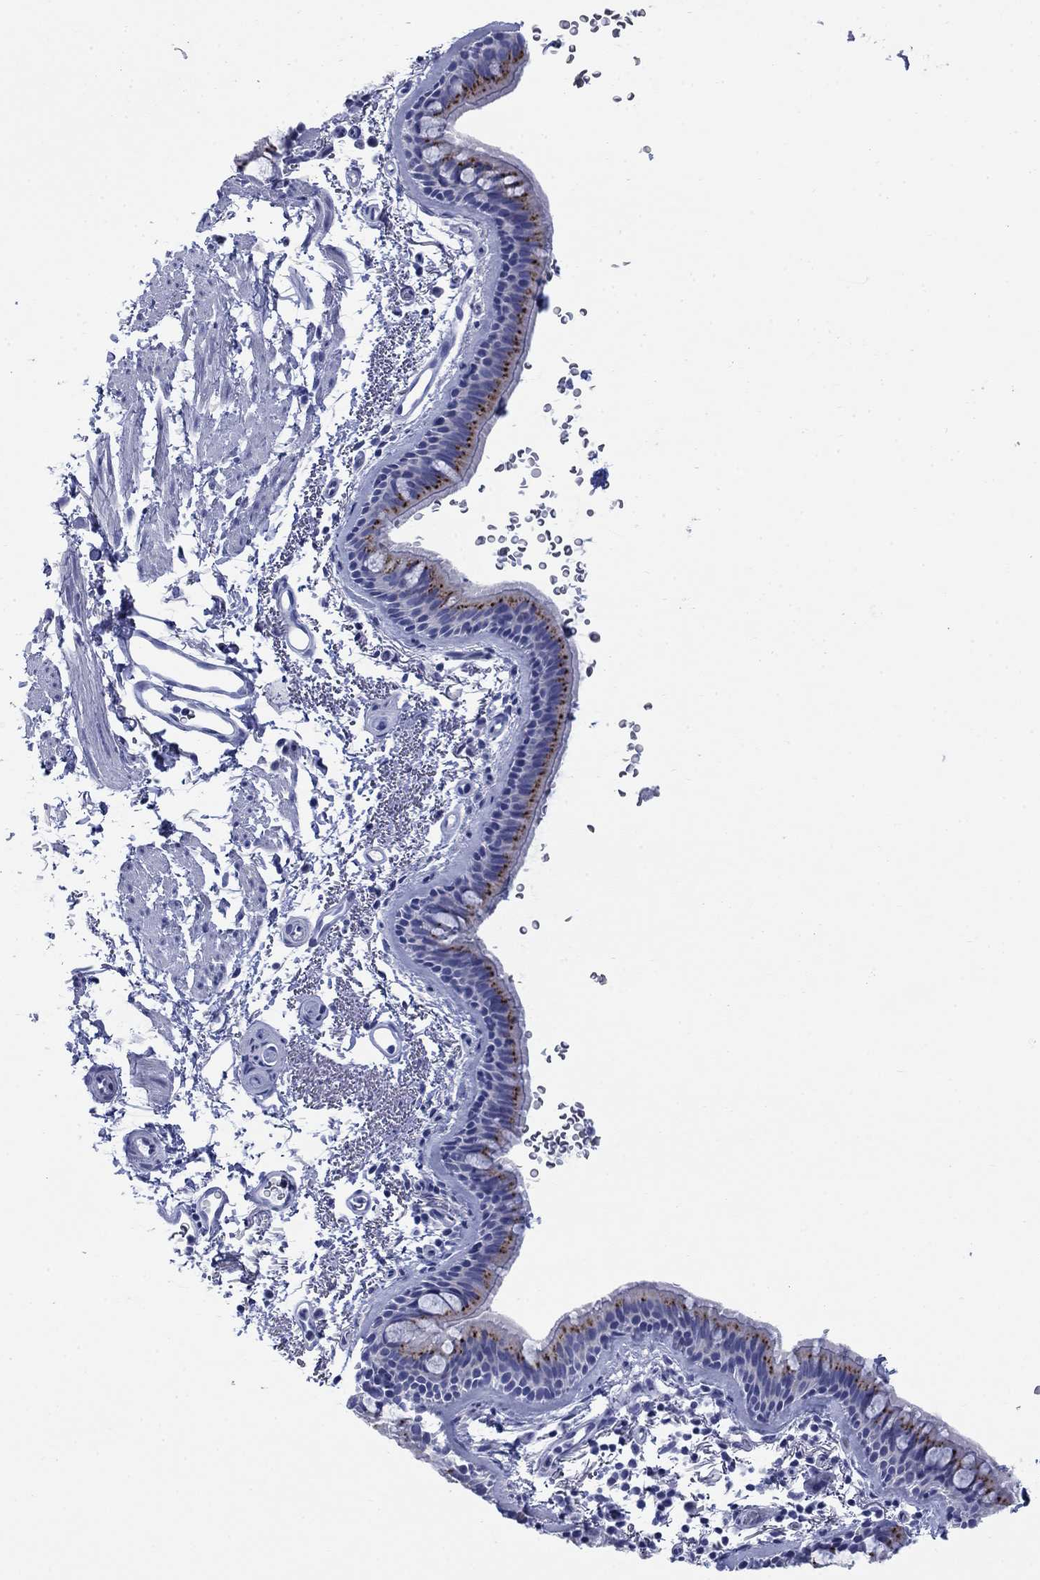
{"staining": {"intensity": "strong", "quantity": "<25%", "location": "cytoplasmic/membranous"}, "tissue": "bronchus", "cell_type": "Respiratory epithelial cells", "image_type": "normal", "snomed": [{"axis": "morphology", "description": "Normal tissue, NOS"}, {"axis": "topography", "description": "Lymph node"}, {"axis": "topography", "description": "Bronchus"}], "caption": "The micrograph reveals a brown stain indicating the presence of a protein in the cytoplasmic/membranous of respiratory epithelial cells in bronchus. (DAB (3,3'-diaminobenzidine) IHC with brightfield microscopy, high magnification).", "gene": "IGF2BP3", "patient": {"sex": "female", "age": 70}}